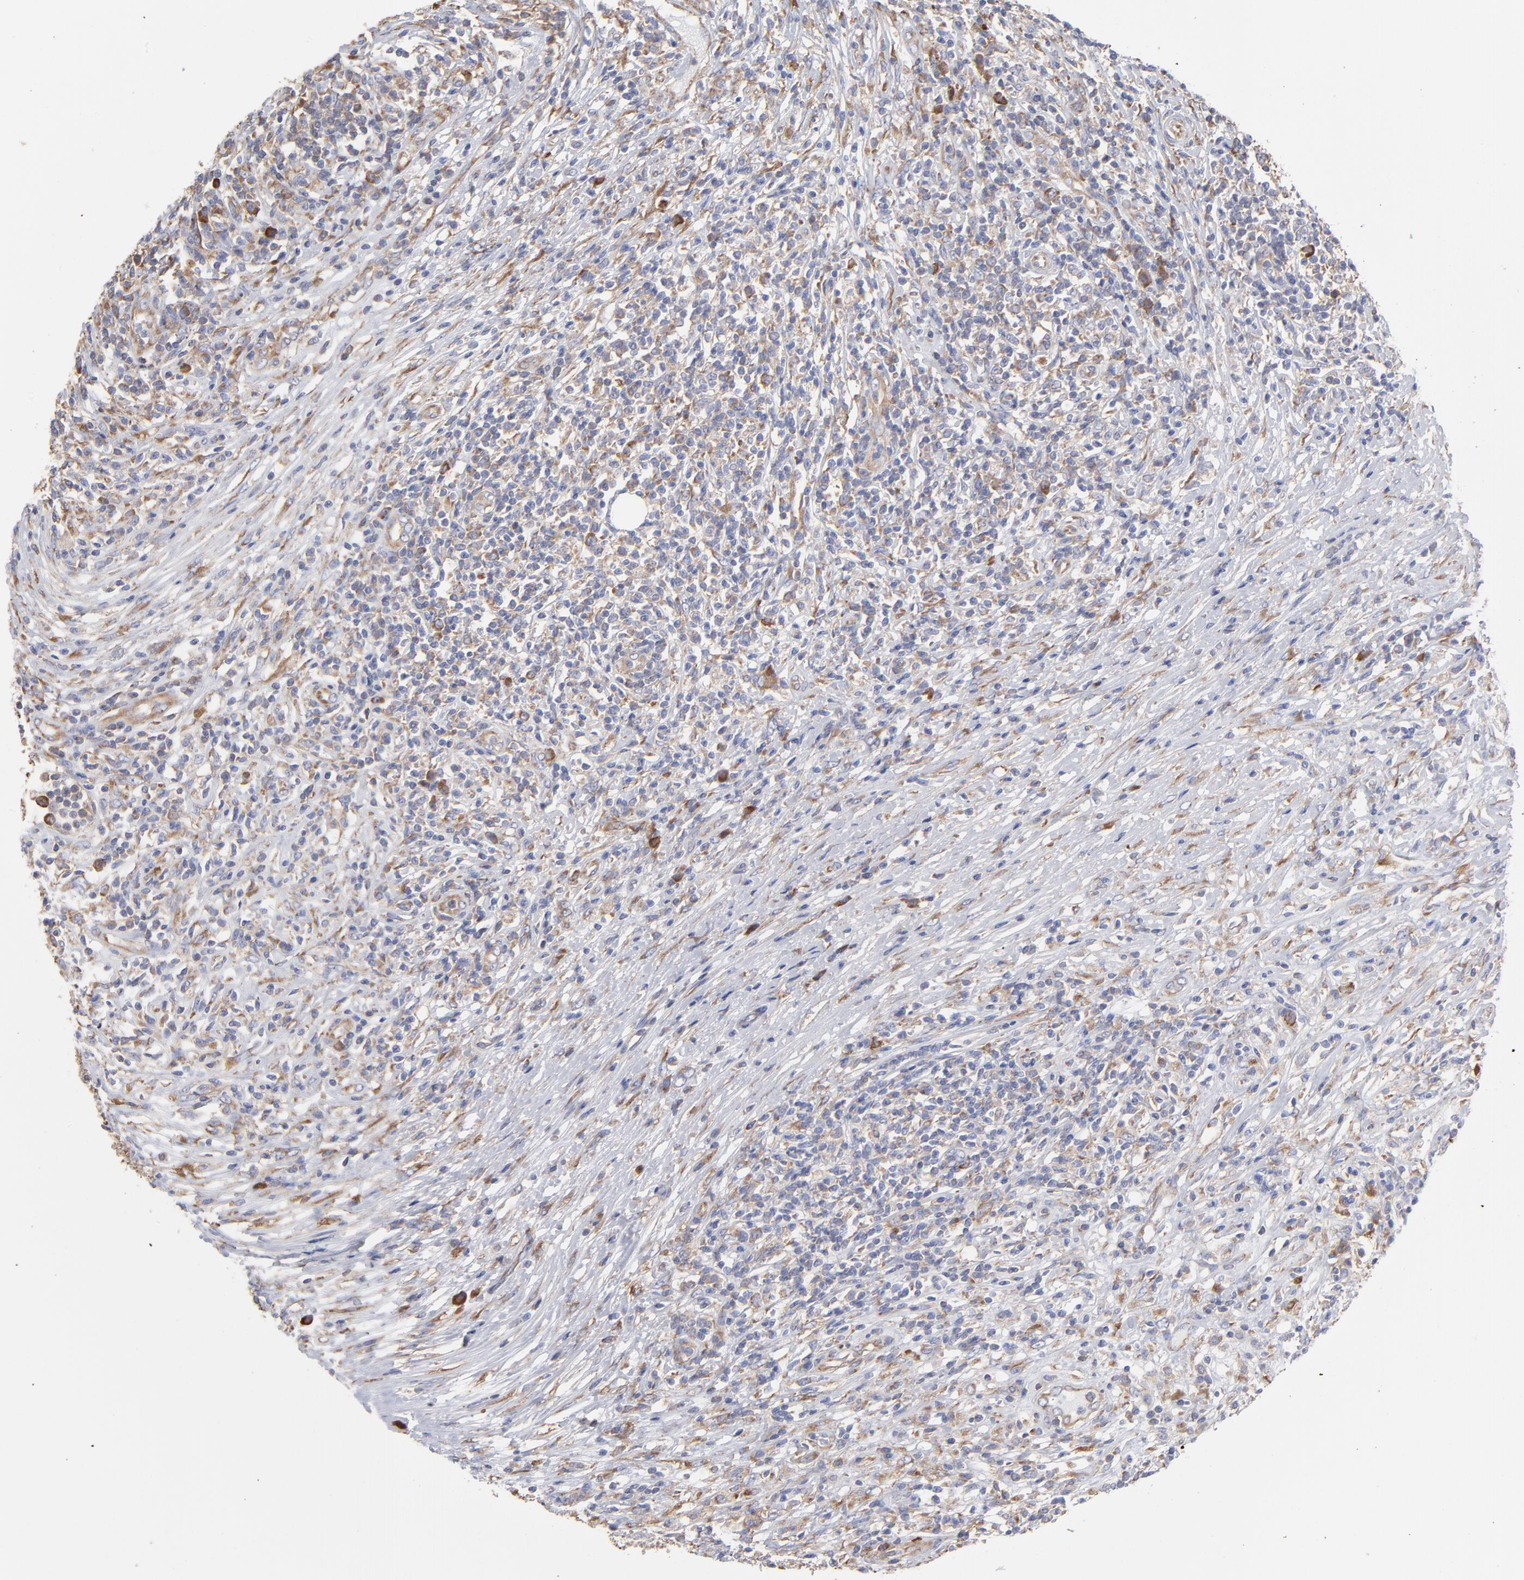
{"staining": {"intensity": "weak", "quantity": ">75%", "location": "cytoplasmic/membranous"}, "tissue": "lymphoma", "cell_type": "Tumor cells", "image_type": "cancer", "snomed": [{"axis": "morphology", "description": "Malignant lymphoma, non-Hodgkin's type, High grade"}, {"axis": "topography", "description": "Lymph node"}], "caption": "This is a micrograph of immunohistochemistry (IHC) staining of malignant lymphoma, non-Hodgkin's type (high-grade), which shows weak staining in the cytoplasmic/membranous of tumor cells.", "gene": "RPL3", "patient": {"sex": "female", "age": 84}}